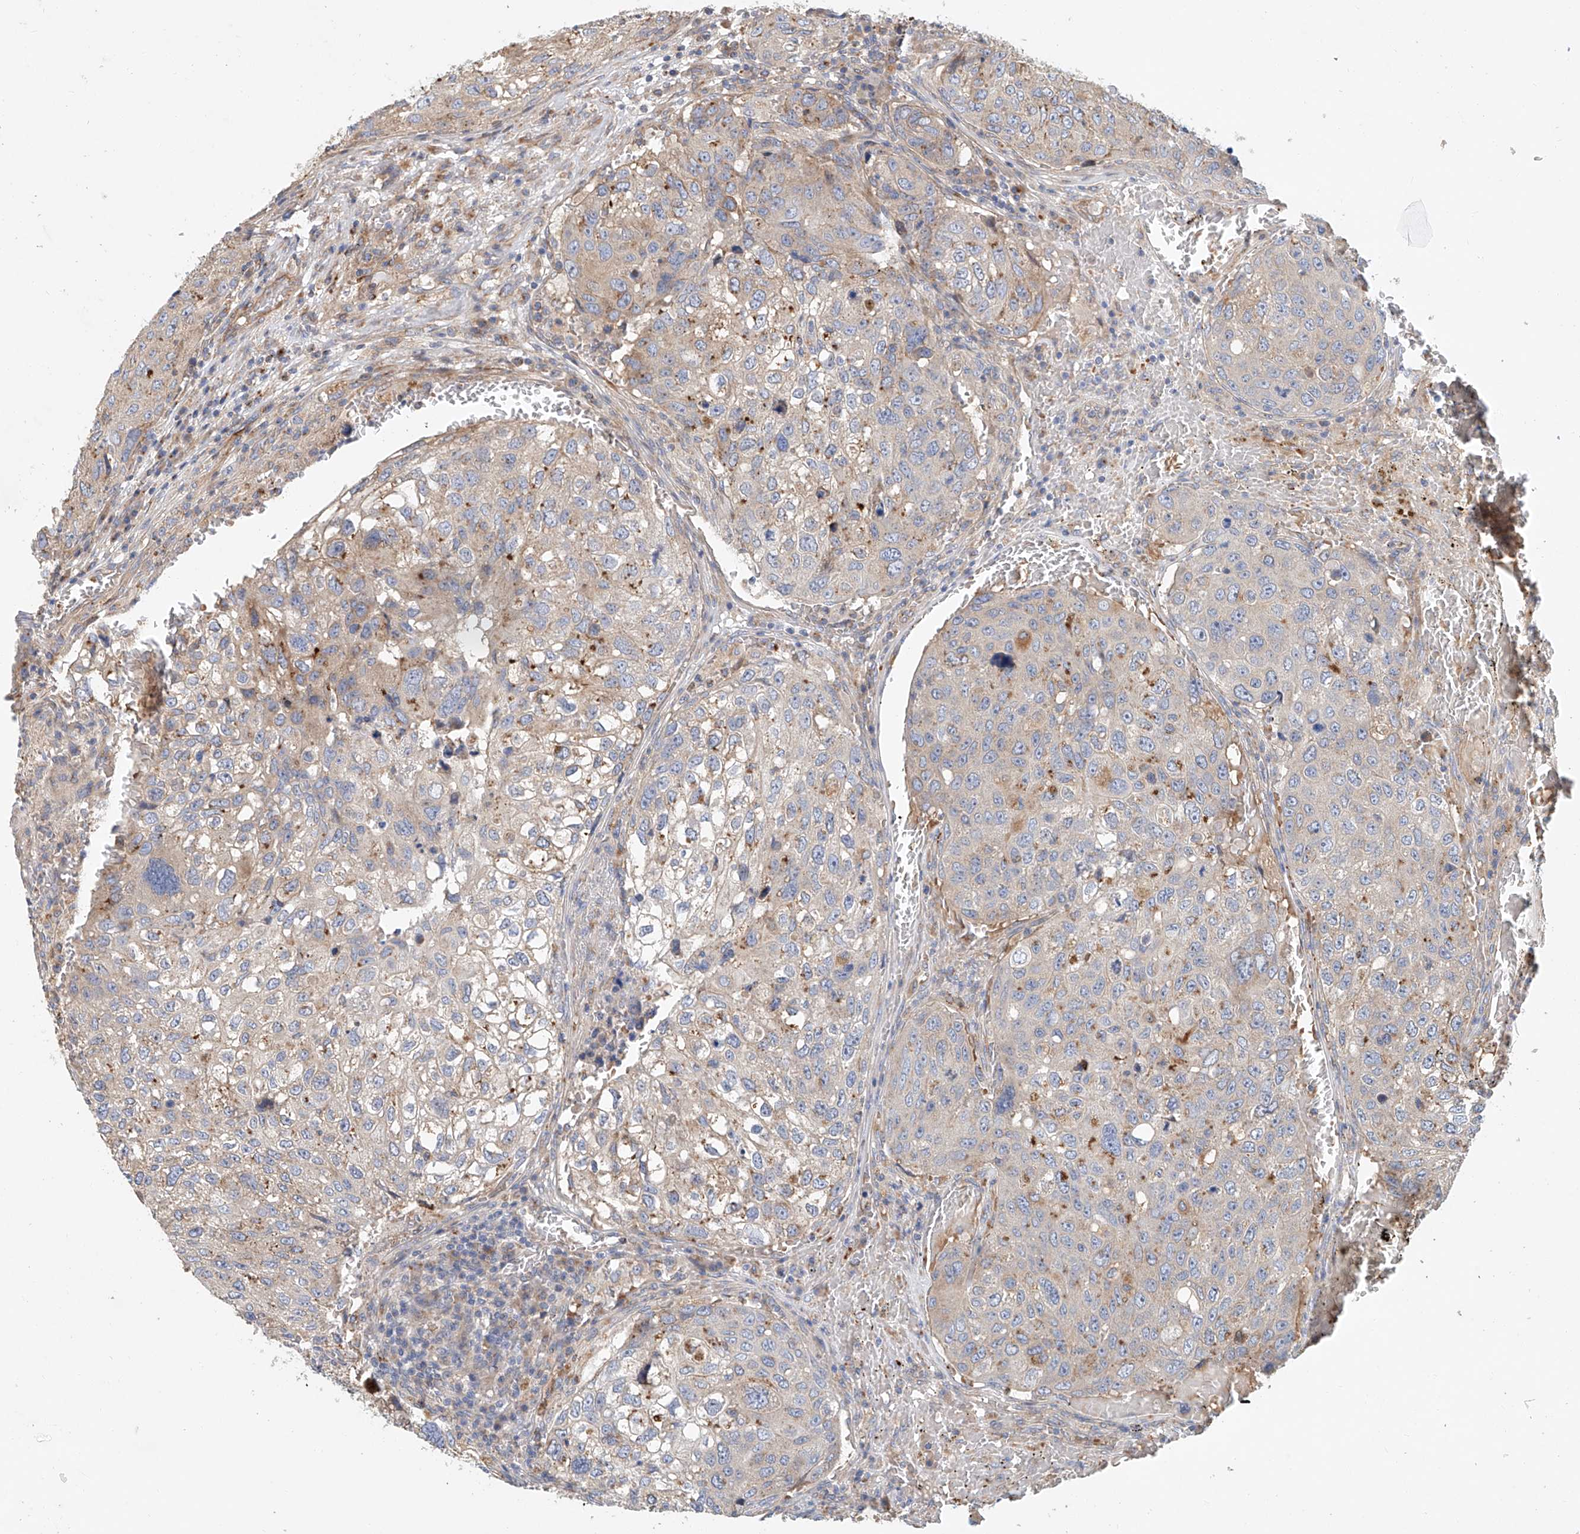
{"staining": {"intensity": "weak", "quantity": "<25%", "location": "cytoplasmic/membranous"}, "tissue": "urothelial cancer", "cell_type": "Tumor cells", "image_type": "cancer", "snomed": [{"axis": "morphology", "description": "Urothelial carcinoma, High grade"}, {"axis": "topography", "description": "Lymph node"}, {"axis": "topography", "description": "Urinary bladder"}], "caption": "DAB immunohistochemical staining of urothelial cancer exhibits no significant expression in tumor cells. (Brightfield microscopy of DAB (3,3'-diaminobenzidine) immunohistochemistry (IHC) at high magnification).", "gene": "HGSNAT", "patient": {"sex": "male", "age": 51}}